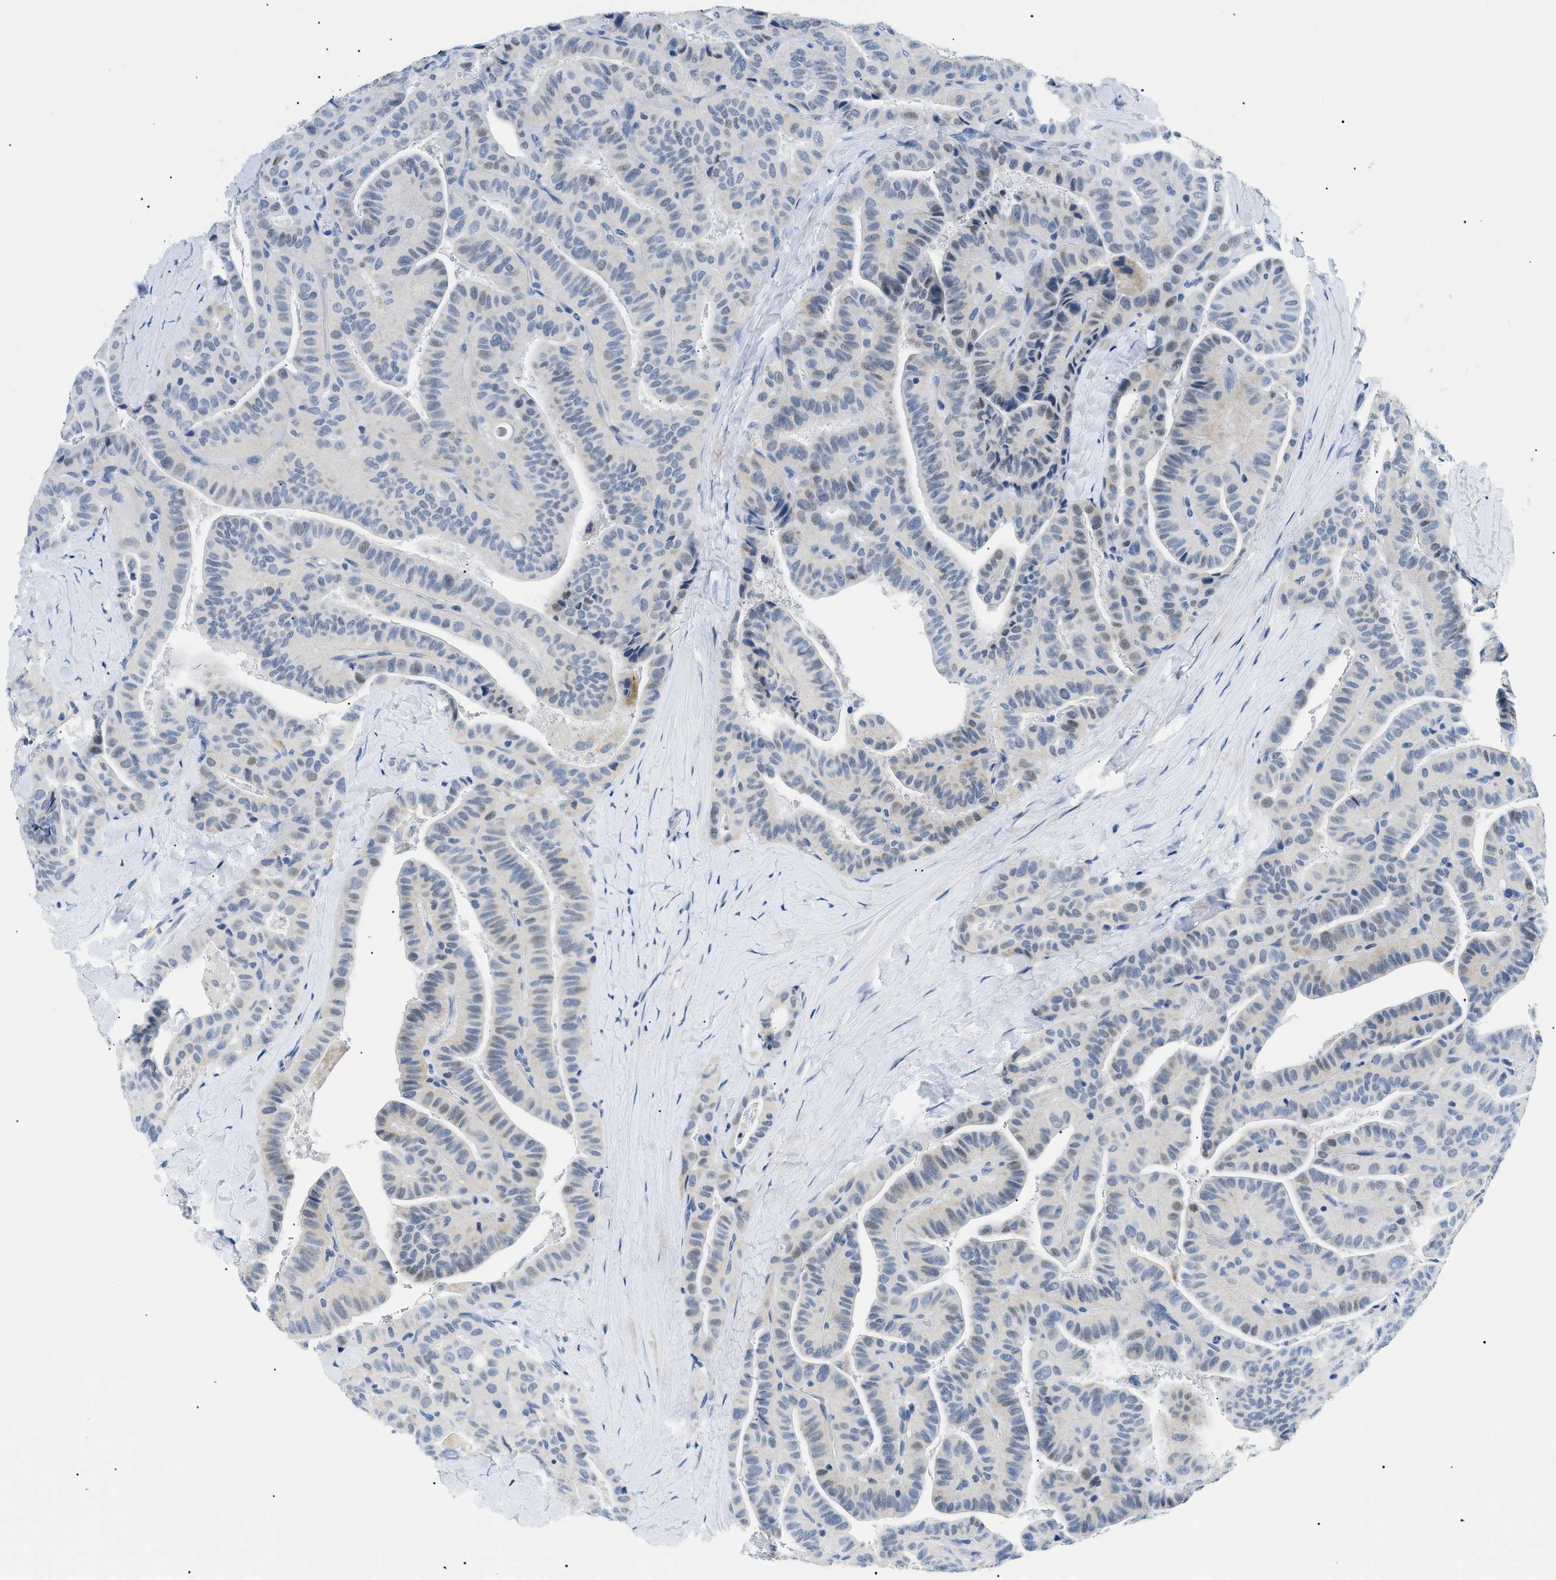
{"staining": {"intensity": "weak", "quantity": "<25%", "location": "nuclear"}, "tissue": "thyroid cancer", "cell_type": "Tumor cells", "image_type": "cancer", "snomed": [{"axis": "morphology", "description": "Papillary adenocarcinoma, NOS"}, {"axis": "topography", "description": "Thyroid gland"}], "caption": "Papillary adenocarcinoma (thyroid) was stained to show a protein in brown. There is no significant positivity in tumor cells.", "gene": "SMARCC1", "patient": {"sex": "male", "age": 77}}